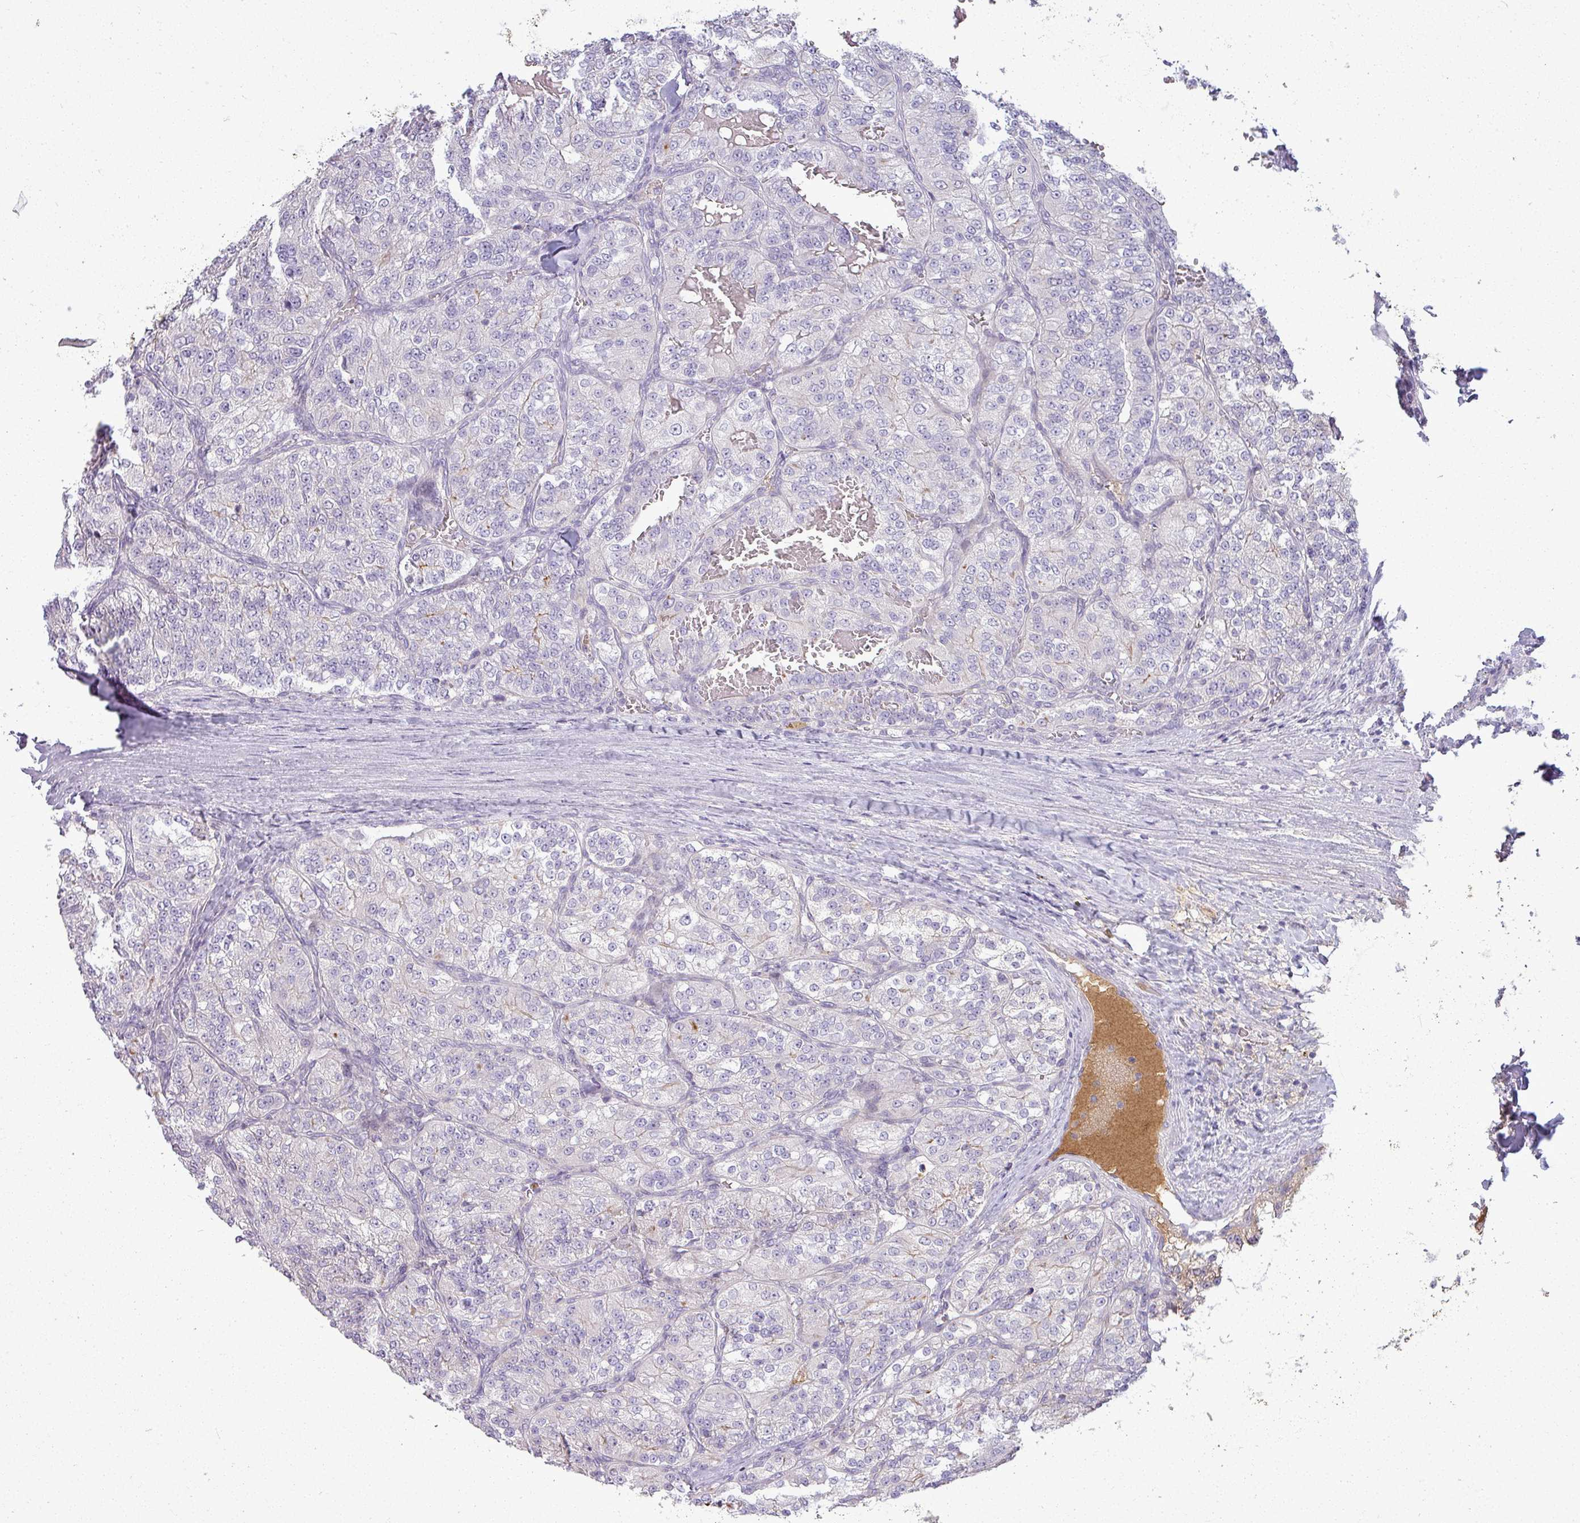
{"staining": {"intensity": "negative", "quantity": "none", "location": "none"}, "tissue": "renal cancer", "cell_type": "Tumor cells", "image_type": "cancer", "snomed": [{"axis": "morphology", "description": "Adenocarcinoma, NOS"}, {"axis": "topography", "description": "Kidney"}], "caption": "DAB (3,3'-diaminobenzidine) immunohistochemical staining of renal cancer displays no significant positivity in tumor cells.", "gene": "APOM", "patient": {"sex": "female", "age": 63}}